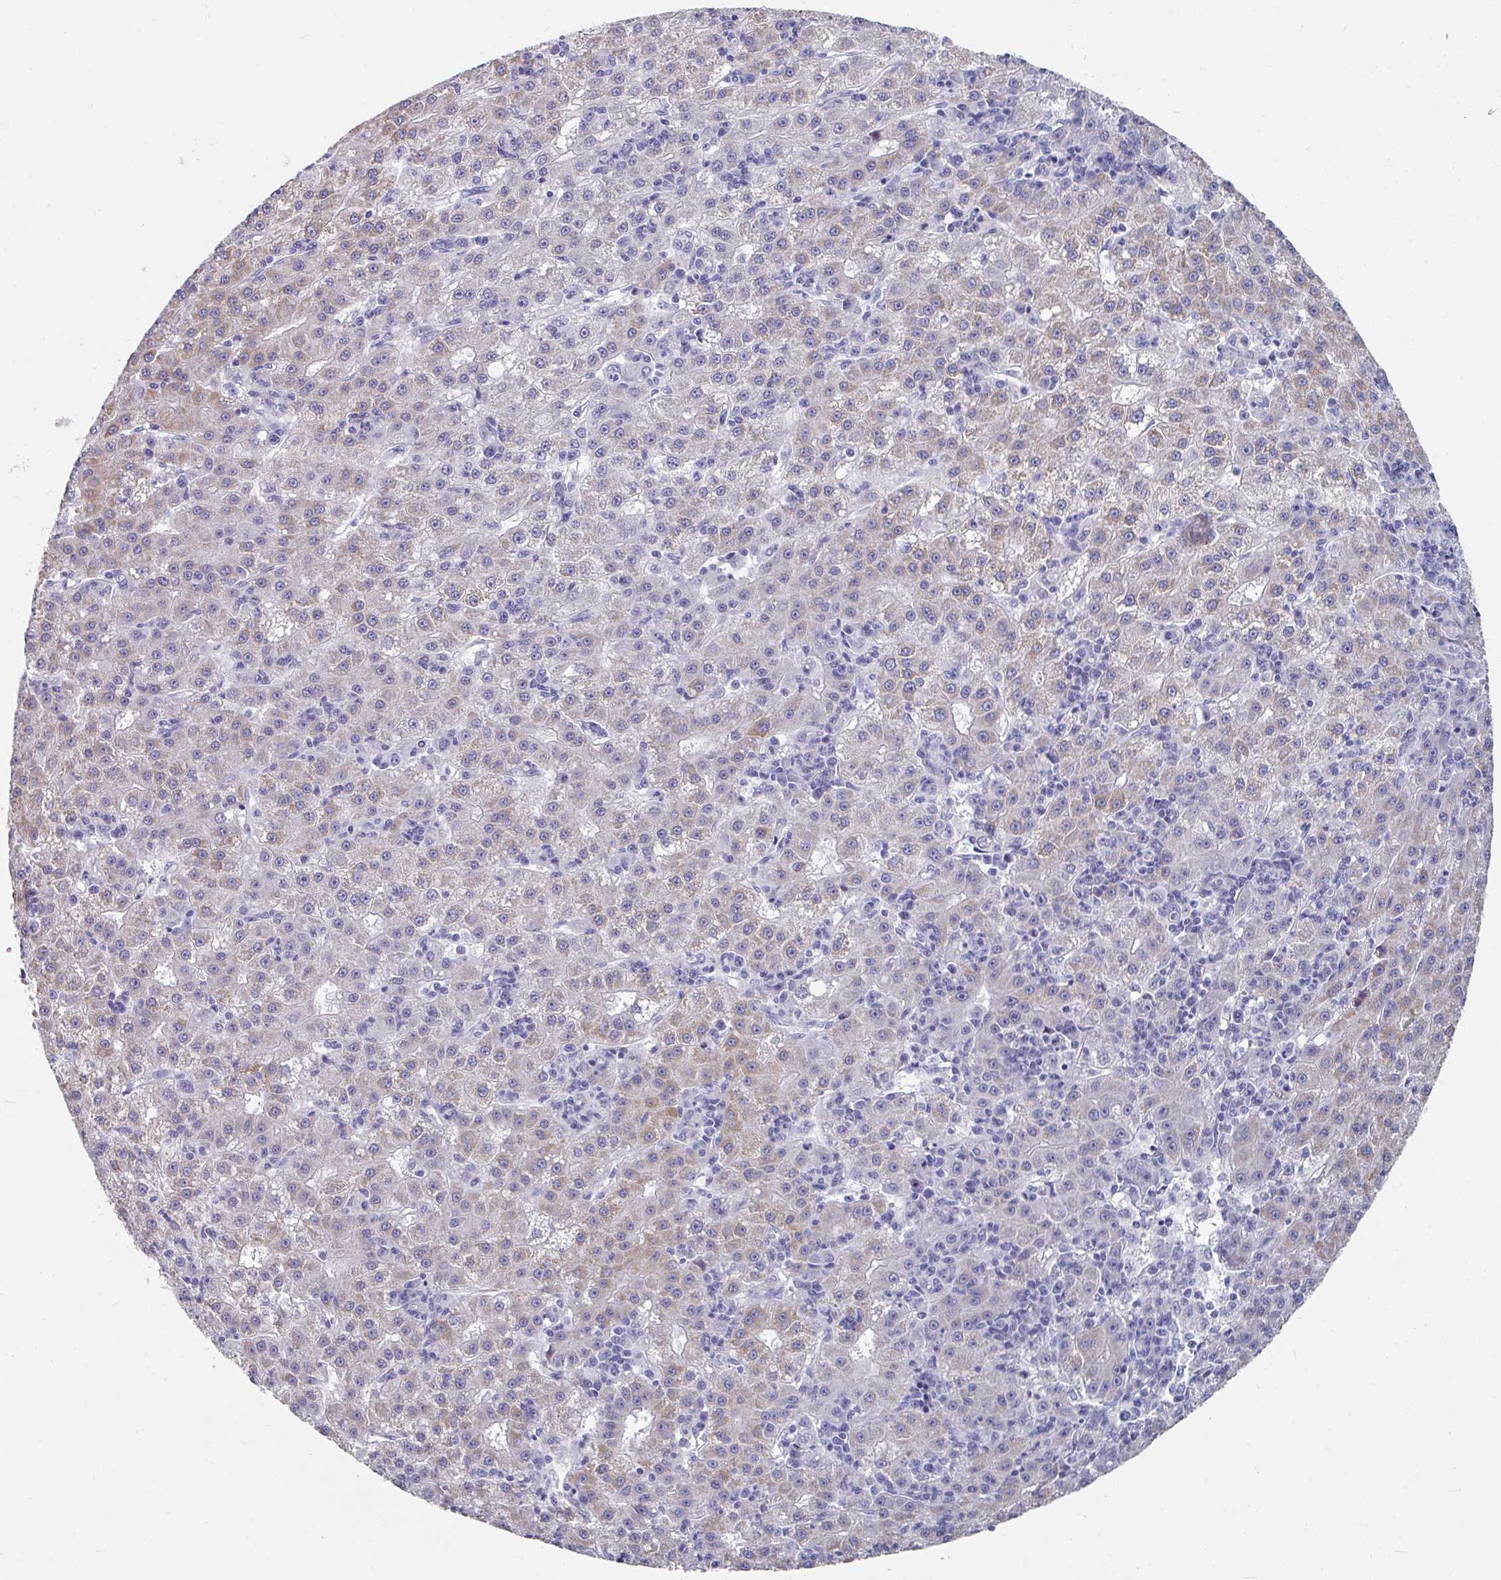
{"staining": {"intensity": "weak", "quantity": "25%-75%", "location": "cytoplasmic/membranous"}, "tissue": "liver cancer", "cell_type": "Tumor cells", "image_type": "cancer", "snomed": [{"axis": "morphology", "description": "Carcinoma, Hepatocellular, NOS"}, {"axis": "topography", "description": "Liver"}], "caption": "Immunohistochemistry of liver hepatocellular carcinoma exhibits low levels of weak cytoplasmic/membranous expression in approximately 25%-75% of tumor cells. (DAB (3,3'-diaminobenzidine) = brown stain, brightfield microscopy at high magnification).", "gene": "SETBP1", "patient": {"sex": "male", "age": 76}}